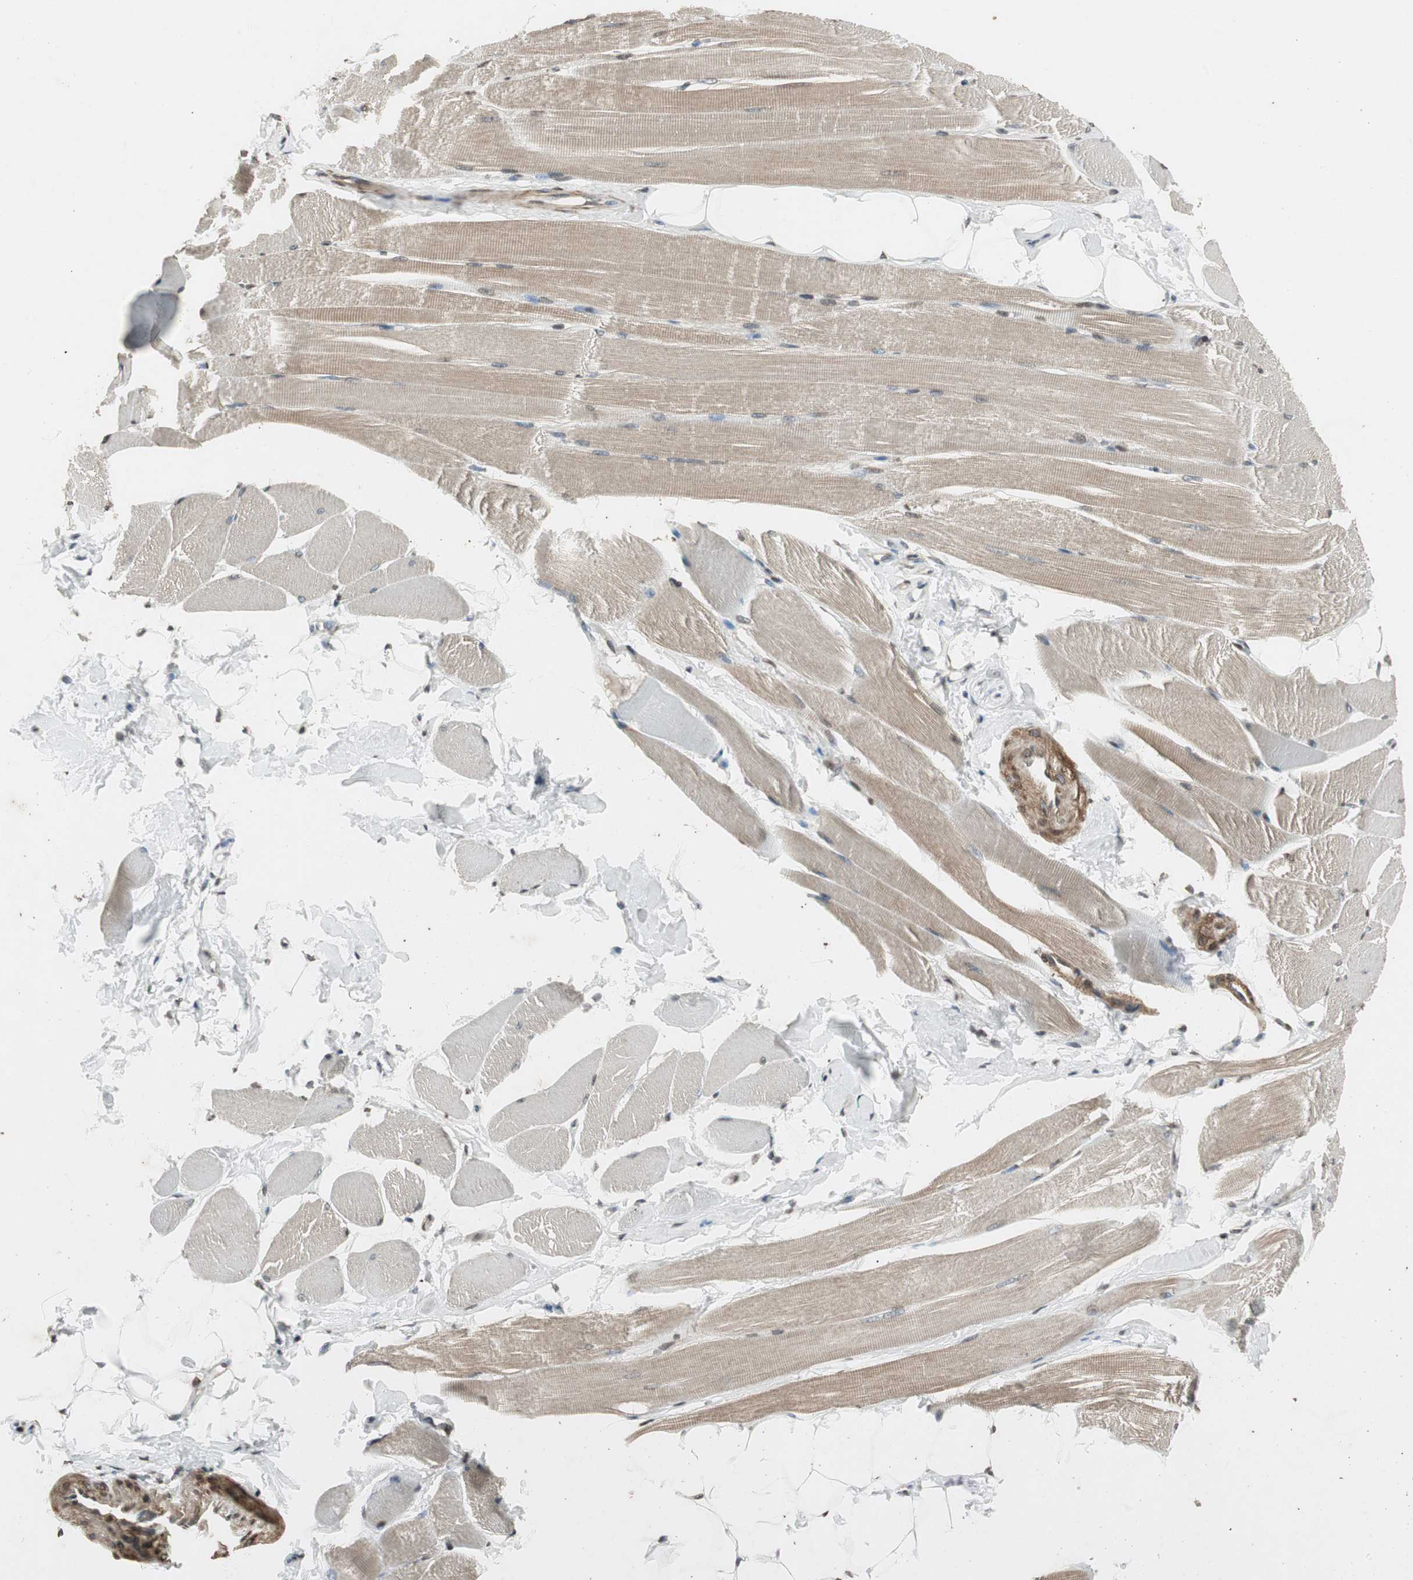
{"staining": {"intensity": "moderate", "quantity": "25%-75%", "location": "cytoplasmic/membranous"}, "tissue": "skeletal muscle", "cell_type": "Myocytes", "image_type": "normal", "snomed": [{"axis": "morphology", "description": "Normal tissue, NOS"}, {"axis": "topography", "description": "Skeletal muscle"}, {"axis": "topography", "description": "Peripheral nerve tissue"}], "caption": "Immunohistochemistry (IHC) (DAB) staining of normal human skeletal muscle exhibits moderate cytoplasmic/membranous protein expression in approximately 25%-75% of myocytes.", "gene": "PRKG1", "patient": {"sex": "female", "age": 84}}